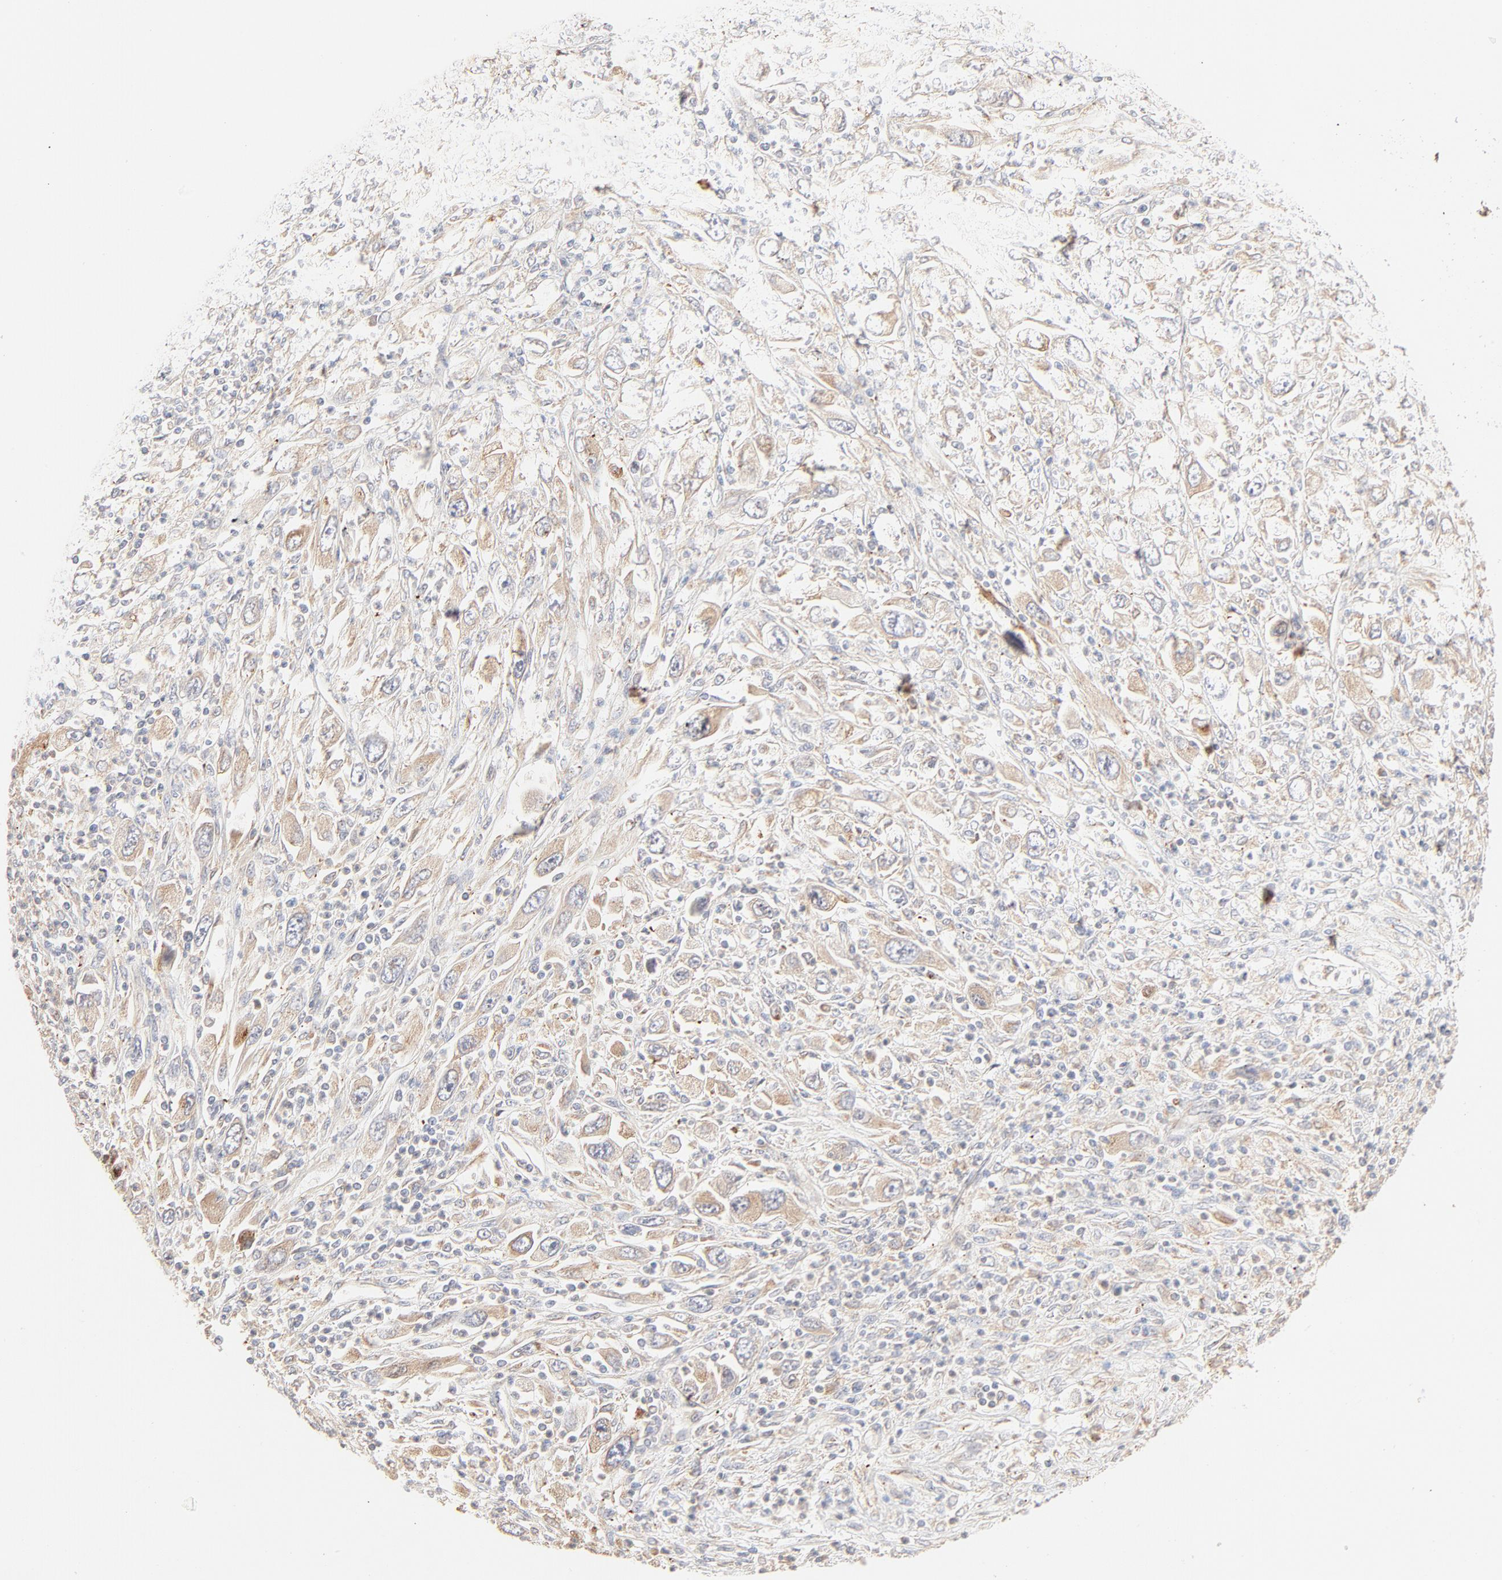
{"staining": {"intensity": "moderate", "quantity": ">75%", "location": "cytoplasmic/membranous"}, "tissue": "melanoma", "cell_type": "Tumor cells", "image_type": "cancer", "snomed": [{"axis": "morphology", "description": "Malignant melanoma, Metastatic site"}, {"axis": "topography", "description": "Skin"}], "caption": "Immunohistochemistry image of neoplastic tissue: human melanoma stained using immunohistochemistry (IHC) shows medium levels of moderate protein expression localized specifically in the cytoplasmic/membranous of tumor cells, appearing as a cytoplasmic/membranous brown color.", "gene": "PARP12", "patient": {"sex": "female", "age": 56}}